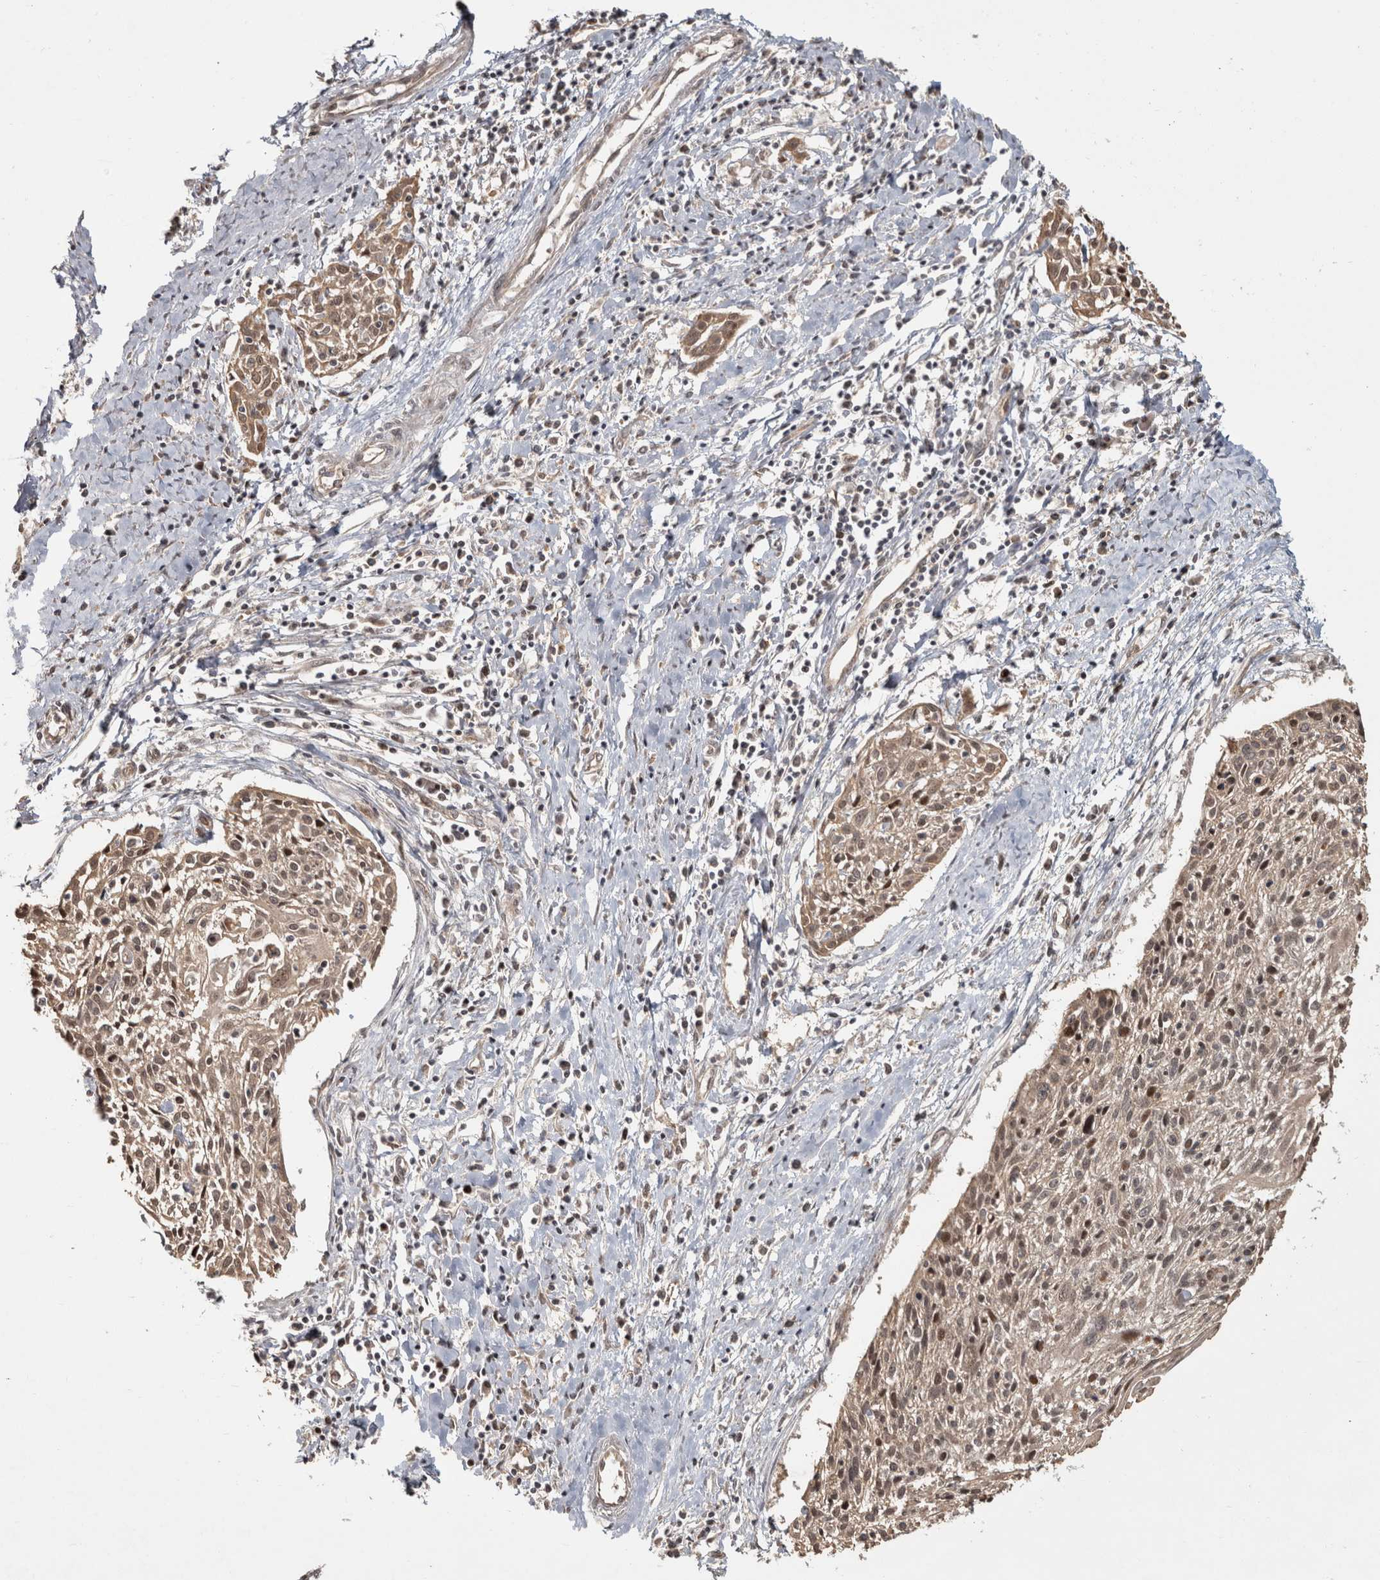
{"staining": {"intensity": "weak", "quantity": ">75%", "location": "cytoplasmic/membranous"}, "tissue": "cervical cancer", "cell_type": "Tumor cells", "image_type": "cancer", "snomed": [{"axis": "morphology", "description": "Squamous cell carcinoma, NOS"}, {"axis": "topography", "description": "Cervix"}], "caption": "Squamous cell carcinoma (cervical) tissue shows weak cytoplasmic/membranous staining in about >75% of tumor cells, visualized by immunohistochemistry. (DAB (3,3'-diaminobenzidine) IHC with brightfield microscopy, high magnification).", "gene": "CAMSAP2", "patient": {"sex": "female", "age": 51}}